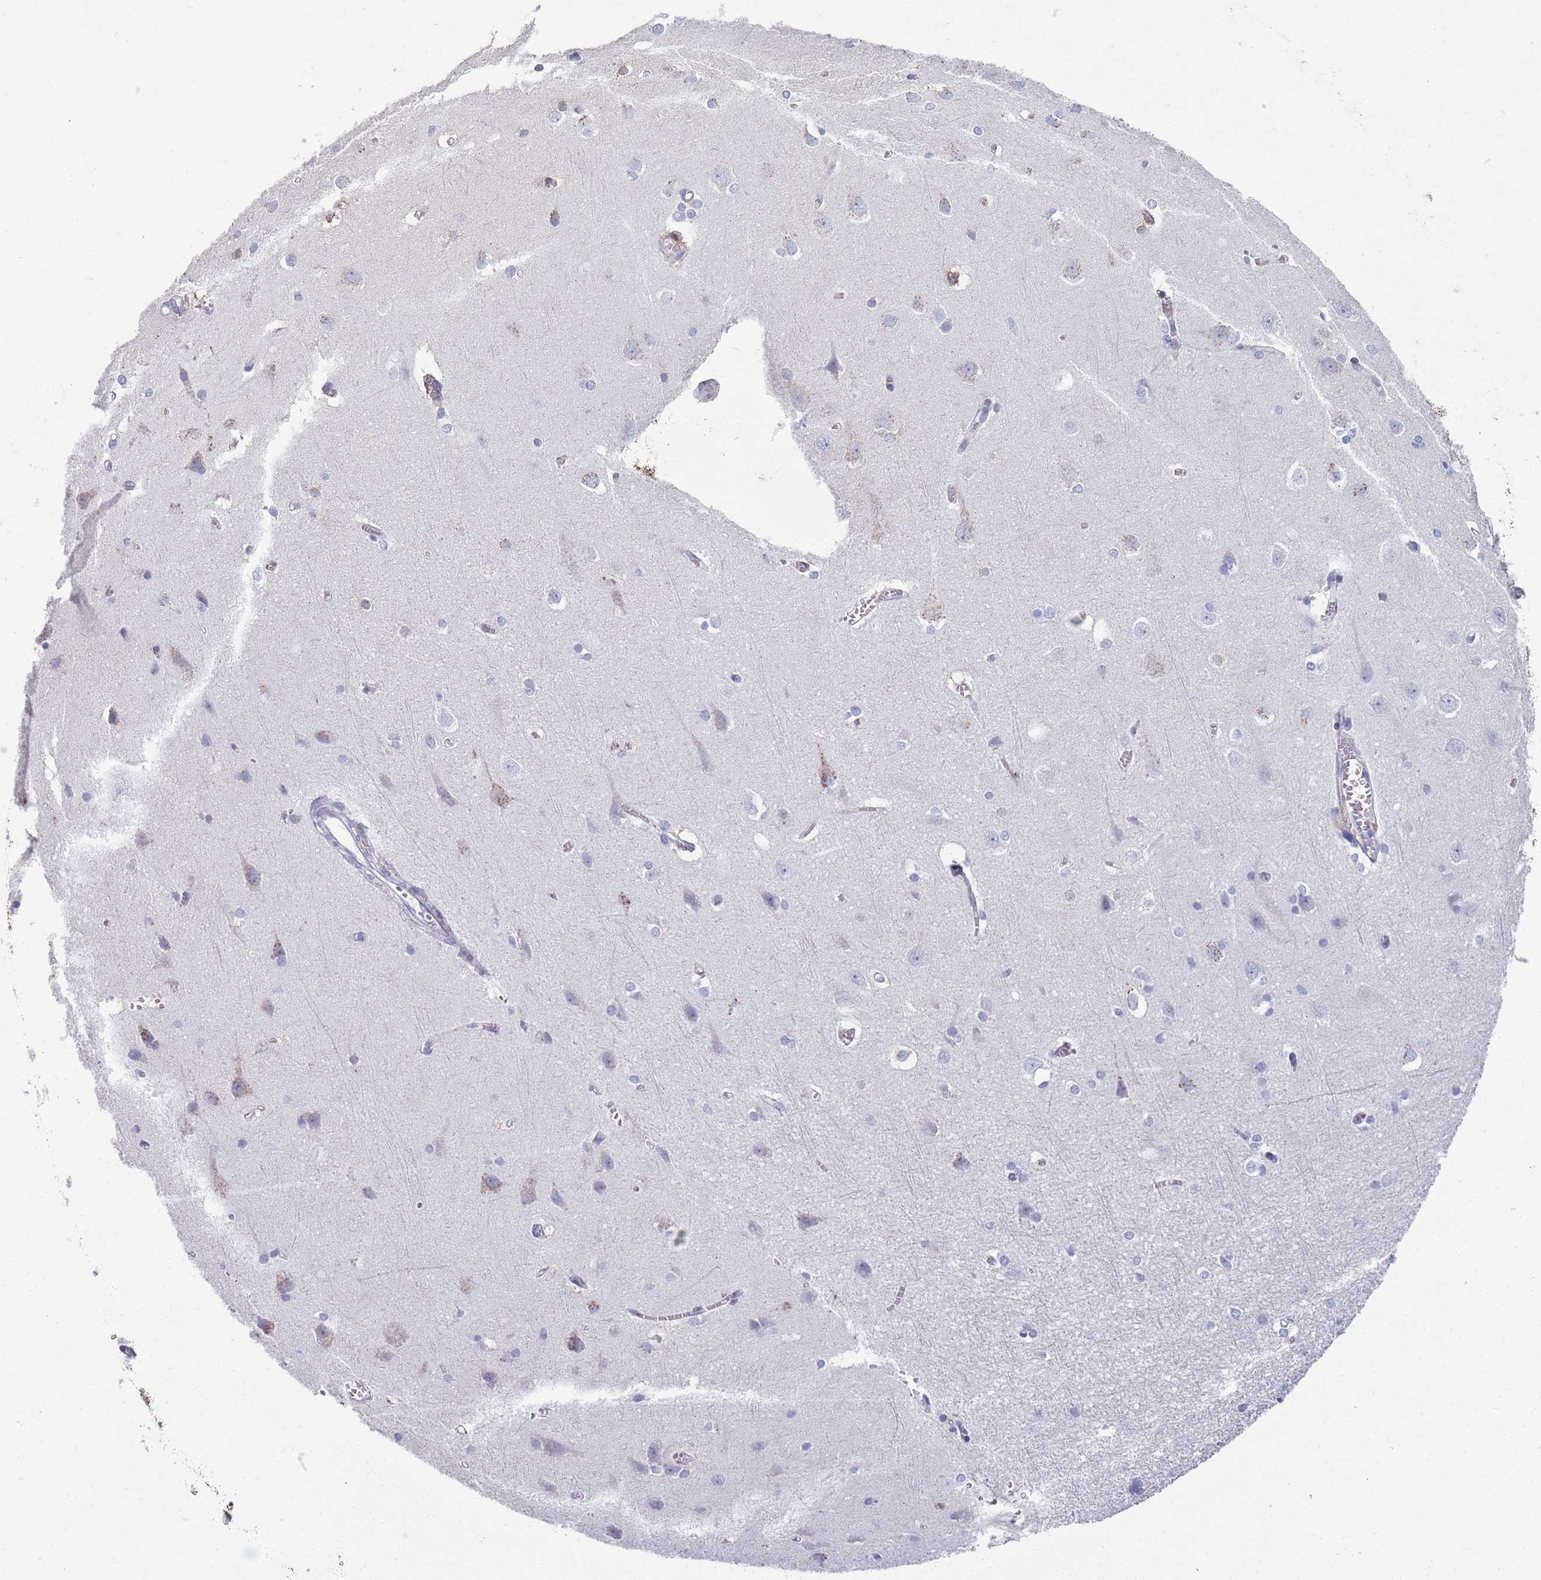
{"staining": {"intensity": "negative", "quantity": "none", "location": "none"}, "tissue": "cerebral cortex", "cell_type": "Endothelial cells", "image_type": "normal", "snomed": [{"axis": "morphology", "description": "Normal tissue, NOS"}, {"axis": "topography", "description": "Cerebral cortex"}], "caption": "DAB (3,3'-diaminobenzidine) immunohistochemical staining of benign human cerebral cortex demonstrates no significant staining in endothelial cells.", "gene": "PLOD1", "patient": {"sex": "male", "age": 37}}